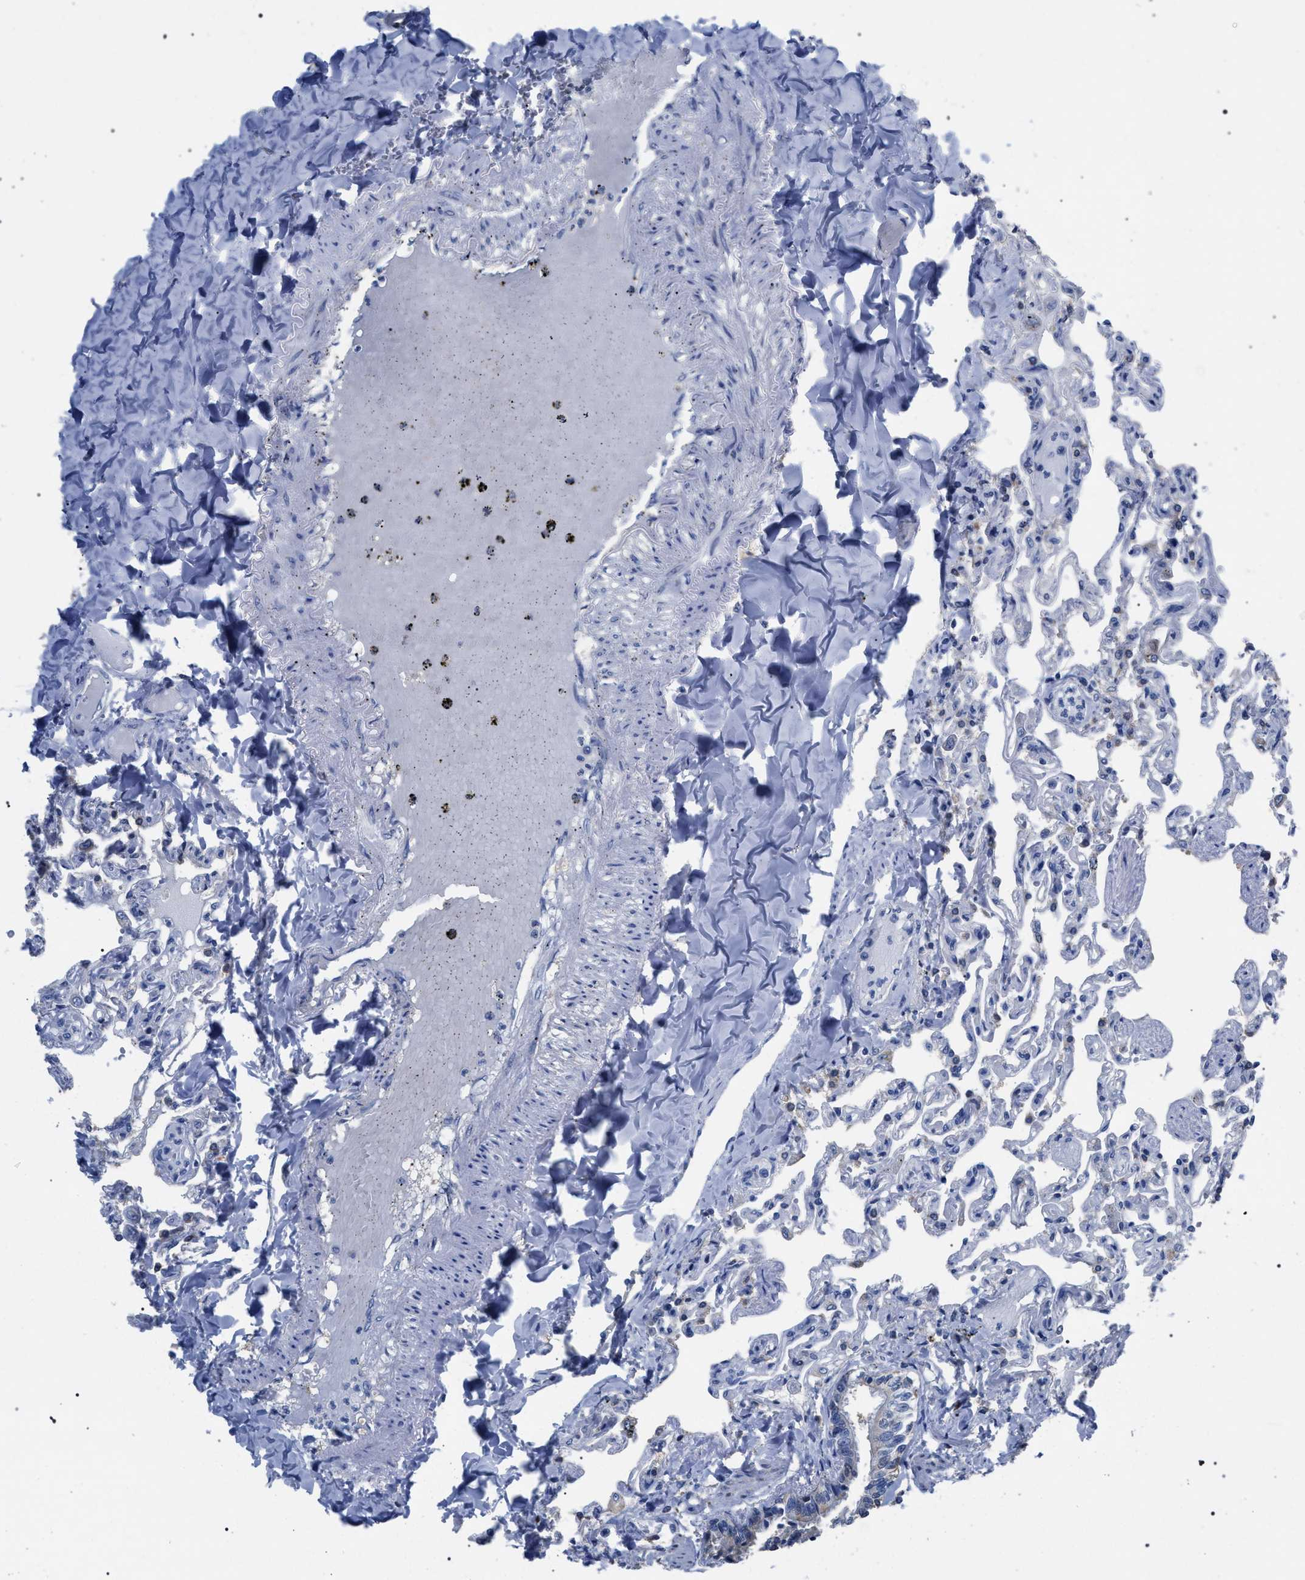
{"staining": {"intensity": "negative", "quantity": "none", "location": "none"}, "tissue": "lung", "cell_type": "Alveolar cells", "image_type": "normal", "snomed": [{"axis": "morphology", "description": "Normal tissue, NOS"}, {"axis": "topography", "description": "Lung"}], "caption": "Immunohistochemistry (IHC) histopathology image of unremarkable lung stained for a protein (brown), which exhibits no staining in alveolar cells. (DAB immunohistochemistry (IHC) with hematoxylin counter stain).", "gene": "CRYZ", "patient": {"sex": "male", "age": 21}}